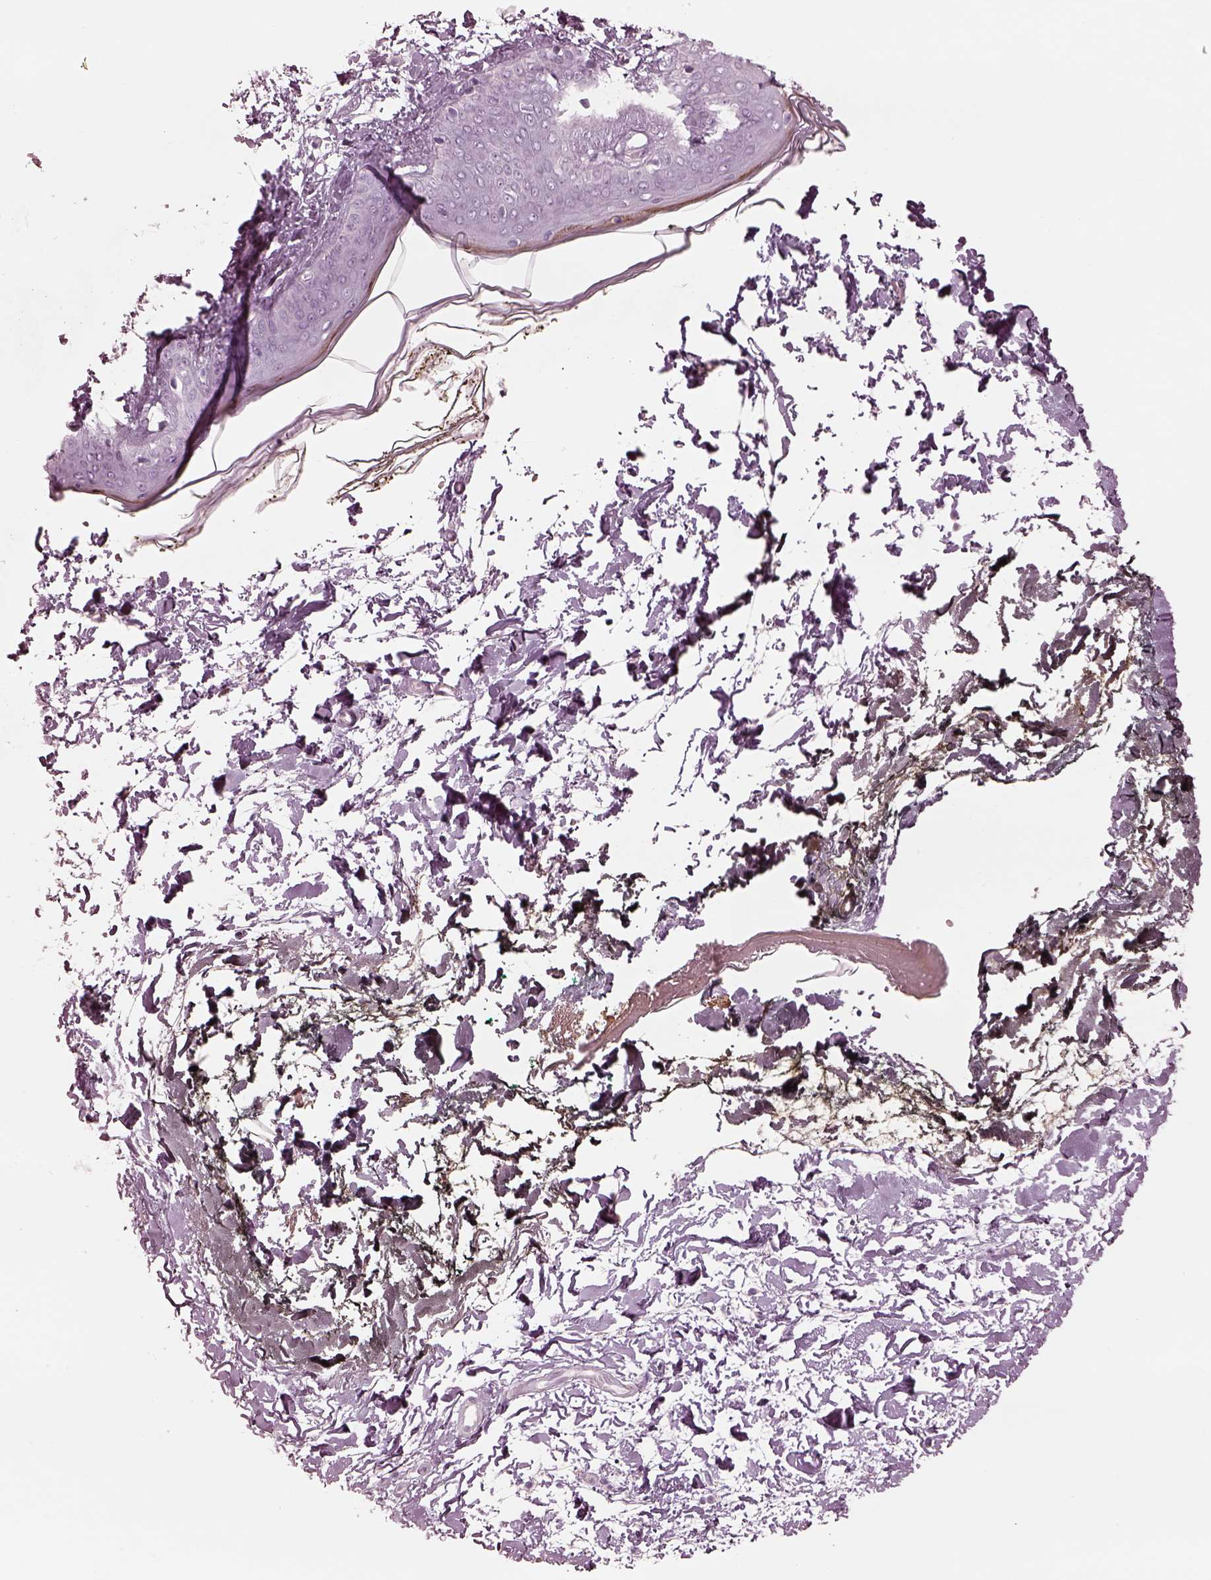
{"staining": {"intensity": "negative", "quantity": "none", "location": "none"}, "tissue": "skin", "cell_type": "Fibroblasts", "image_type": "normal", "snomed": [{"axis": "morphology", "description": "Normal tissue, NOS"}, {"axis": "topography", "description": "Skin"}], "caption": "IHC micrograph of unremarkable skin stained for a protein (brown), which reveals no positivity in fibroblasts. The staining is performed using DAB (3,3'-diaminobenzidine) brown chromogen with nuclei counter-stained in using hematoxylin.", "gene": "RSPH9", "patient": {"sex": "female", "age": 34}}